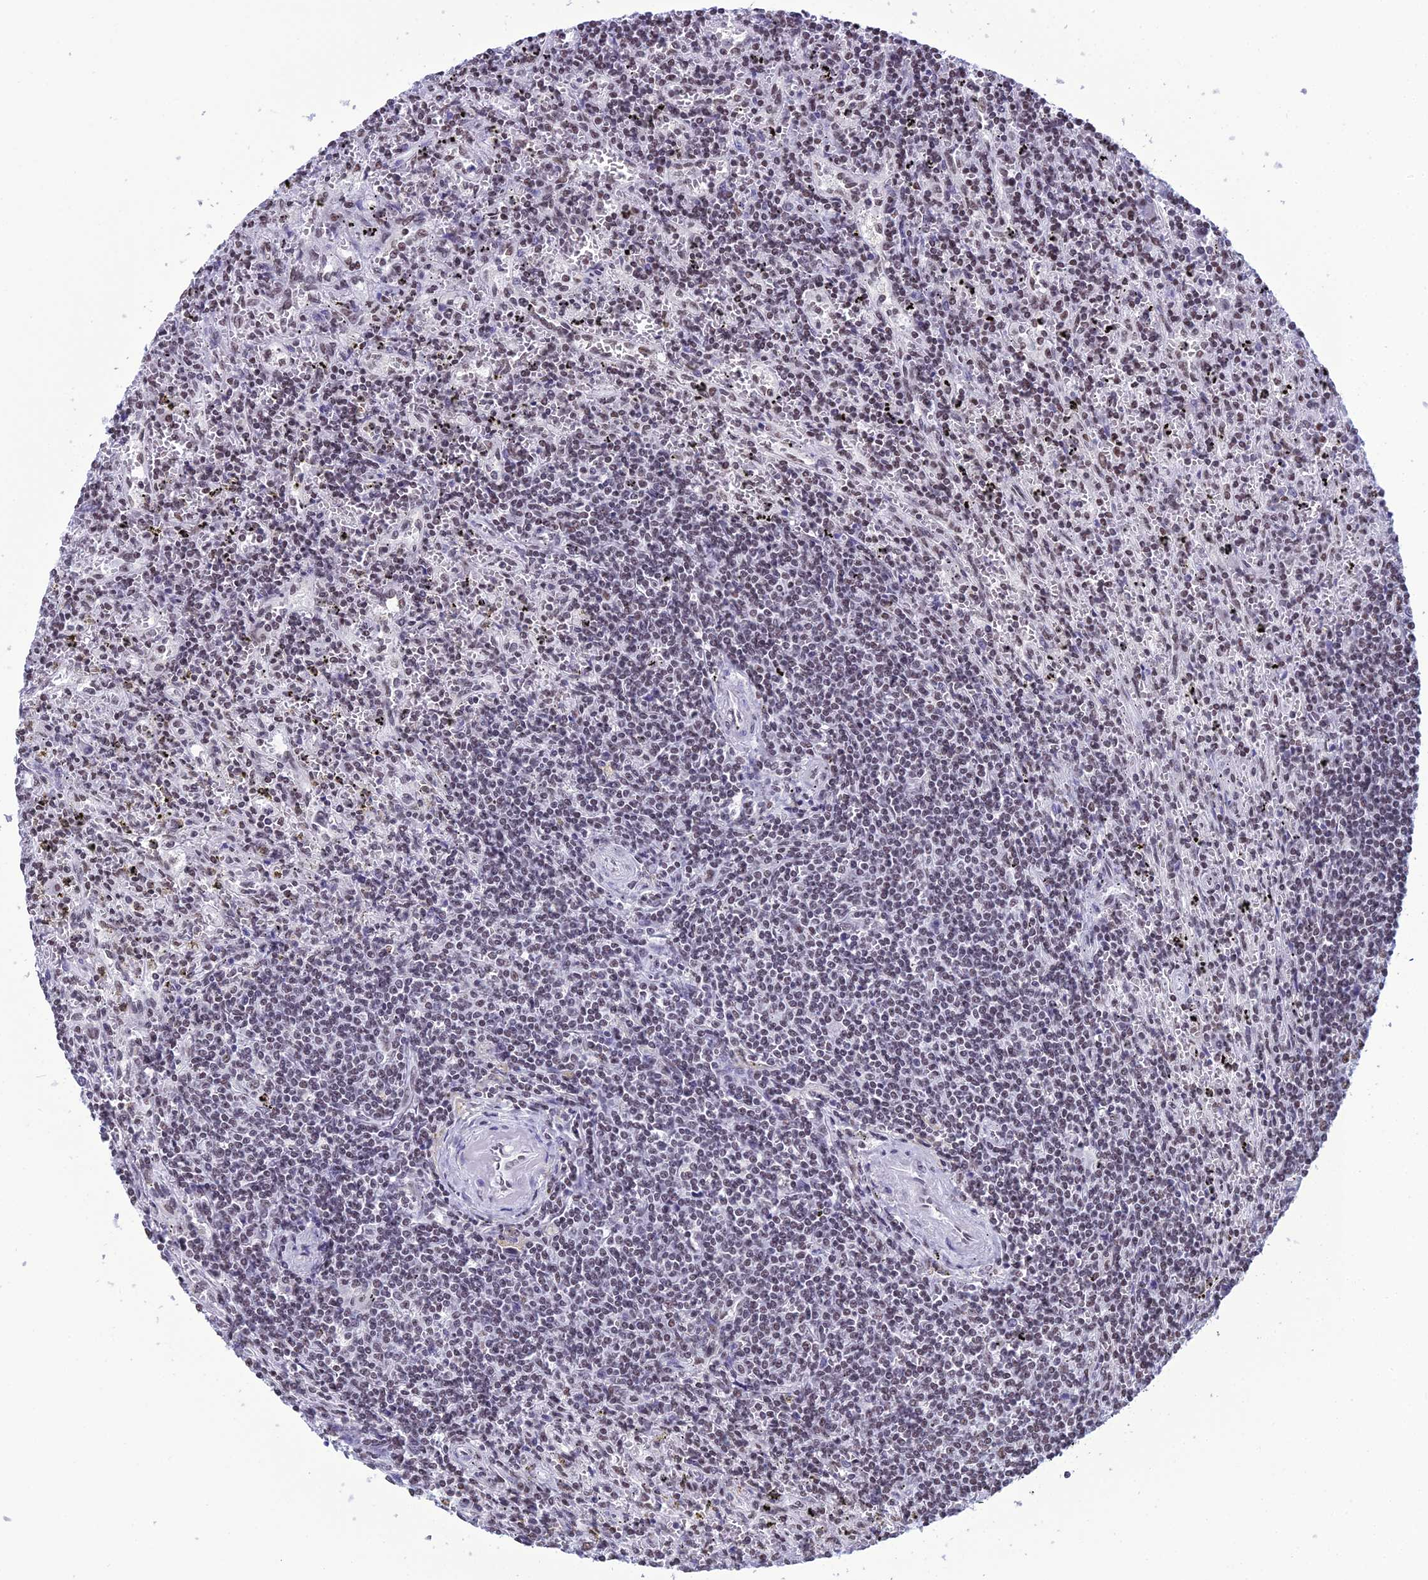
{"staining": {"intensity": "weak", "quantity": "<25%", "location": "nuclear"}, "tissue": "lymphoma", "cell_type": "Tumor cells", "image_type": "cancer", "snomed": [{"axis": "morphology", "description": "Malignant lymphoma, non-Hodgkin's type, Low grade"}, {"axis": "topography", "description": "Spleen"}], "caption": "The immunohistochemistry (IHC) histopathology image has no significant expression in tumor cells of low-grade malignant lymphoma, non-Hodgkin's type tissue.", "gene": "PRAMEF12", "patient": {"sex": "male", "age": 76}}